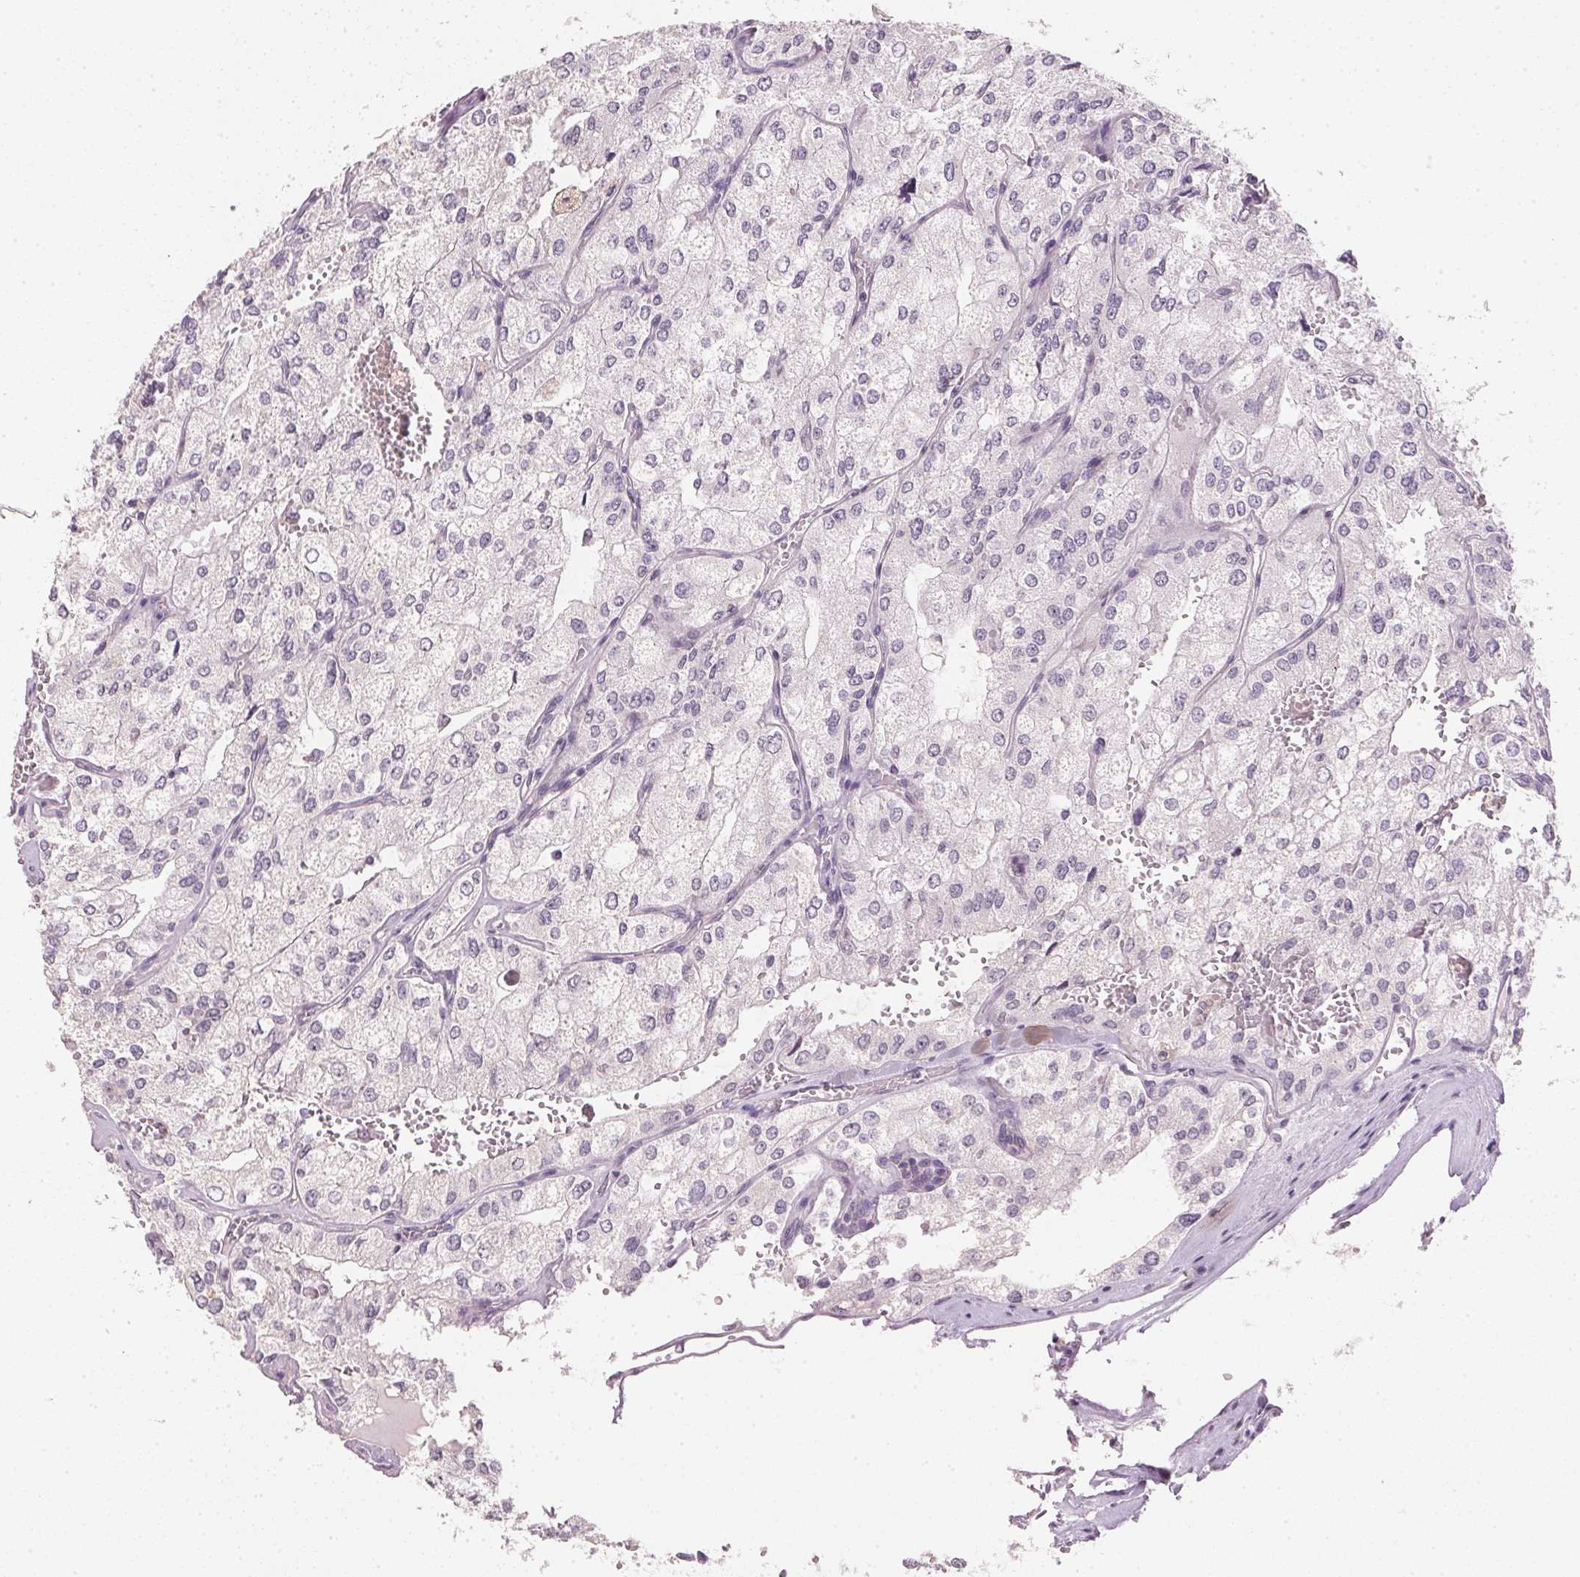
{"staining": {"intensity": "negative", "quantity": "none", "location": "none"}, "tissue": "renal cancer", "cell_type": "Tumor cells", "image_type": "cancer", "snomed": [{"axis": "morphology", "description": "Adenocarcinoma, NOS"}, {"axis": "topography", "description": "Kidney"}], "caption": "This is an IHC micrograph of renal adenocarcinoma. There is no expression in tumor cells.", "gene": "IGFBP1", "patient": {"sex": "female", "age": 70}}